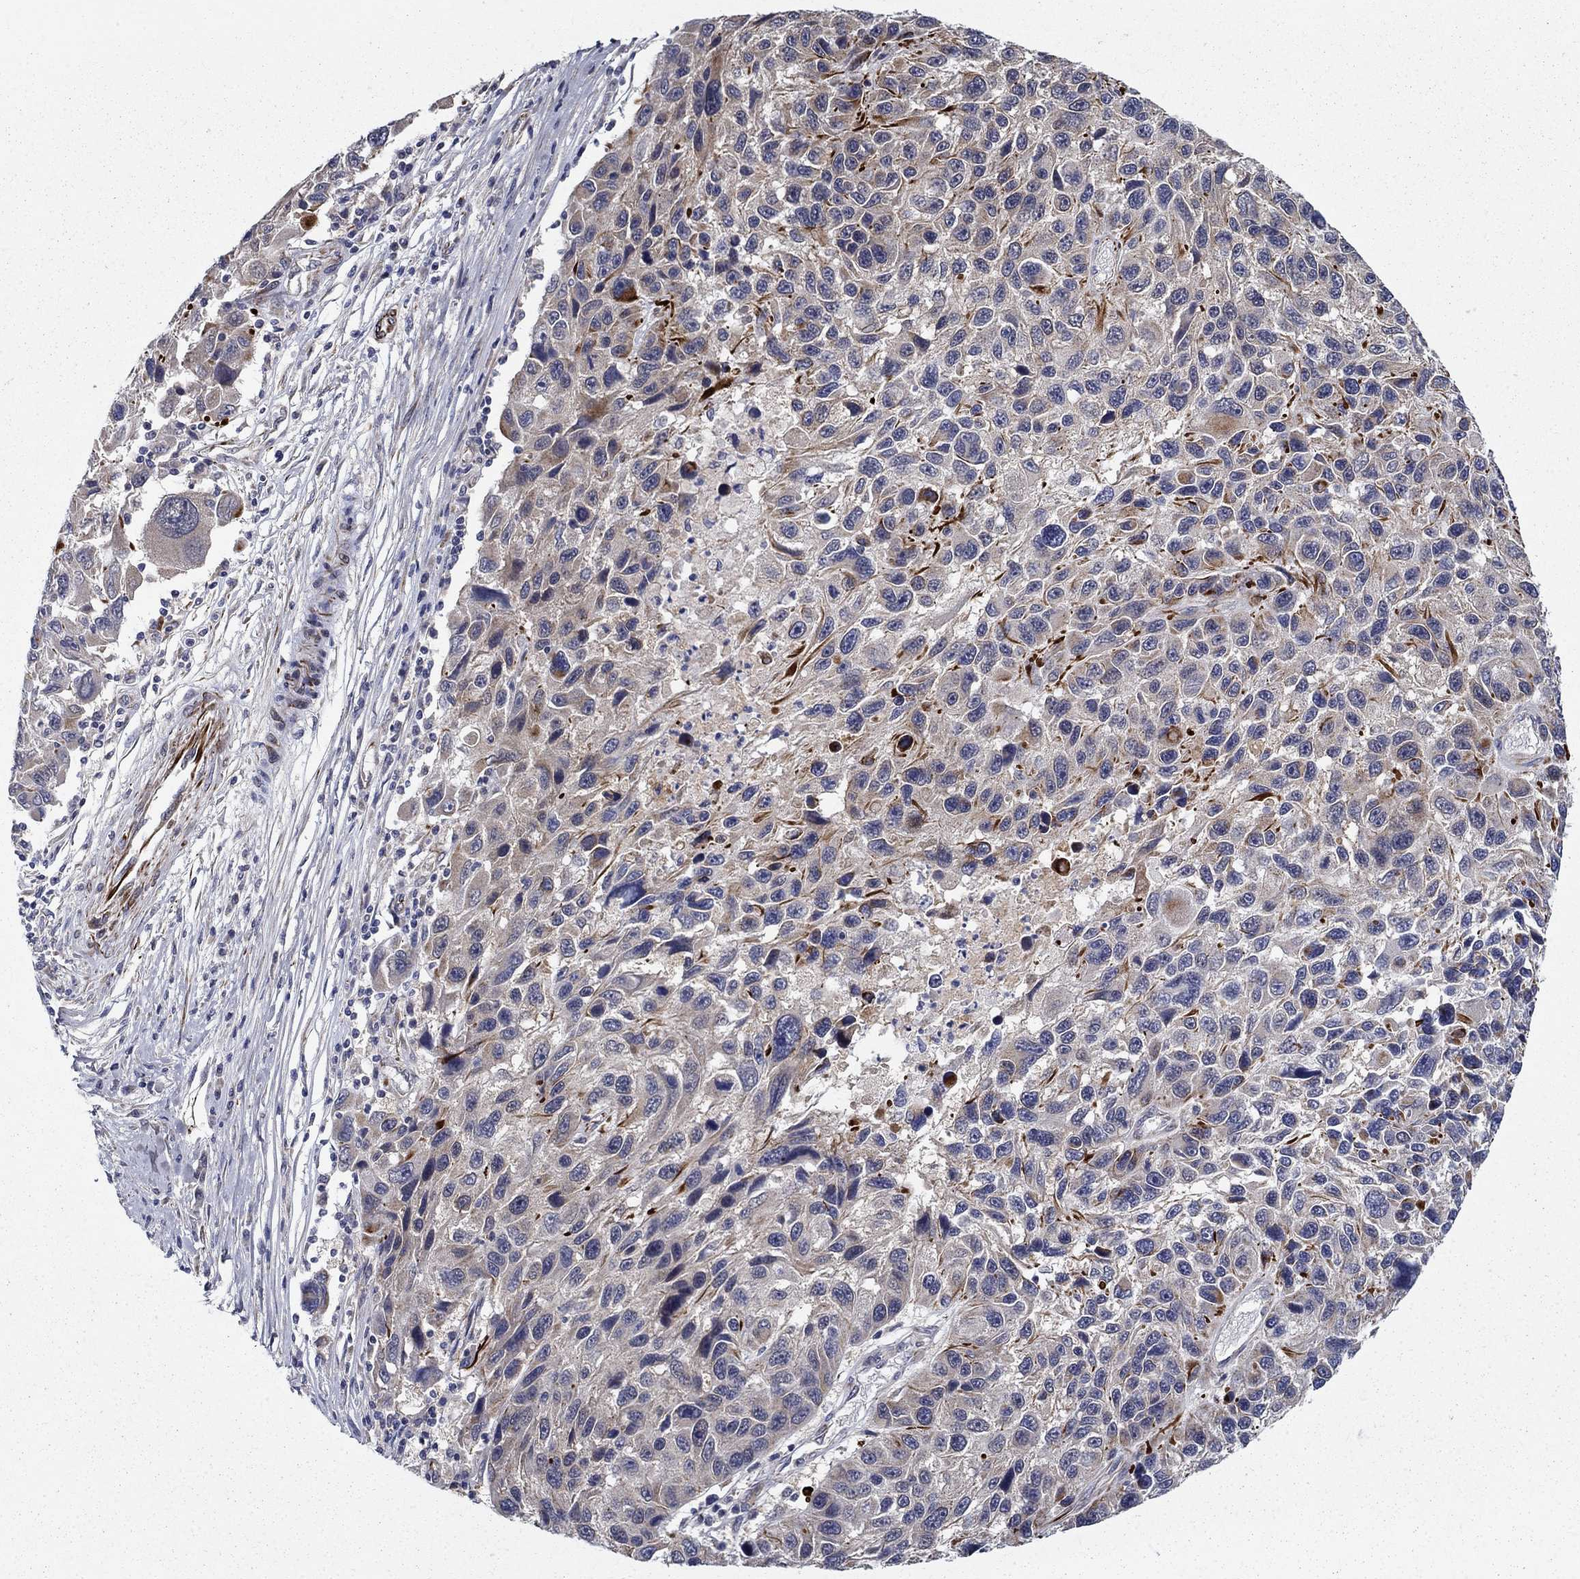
{"staining": {"intensity": "strong", "quantity": "<25%", "location": "cytoplasmic/membranous"}, "tissue": "melanoma", "cell_type": "Tumor cells", "image_type": "cancer", "snomed": [{"axis": "morphology", "description": "Malignant melanoma, NOS"}, {"axis": "topography", "description": "Skin"}], "caption": "Tumor cells exhibit medium levels of strong cytoplasmic/membranous positivity in about <25% of cells in human melanoma.", "gene": "LACTB2", "patient": {"sex": "male", "age": 53}}